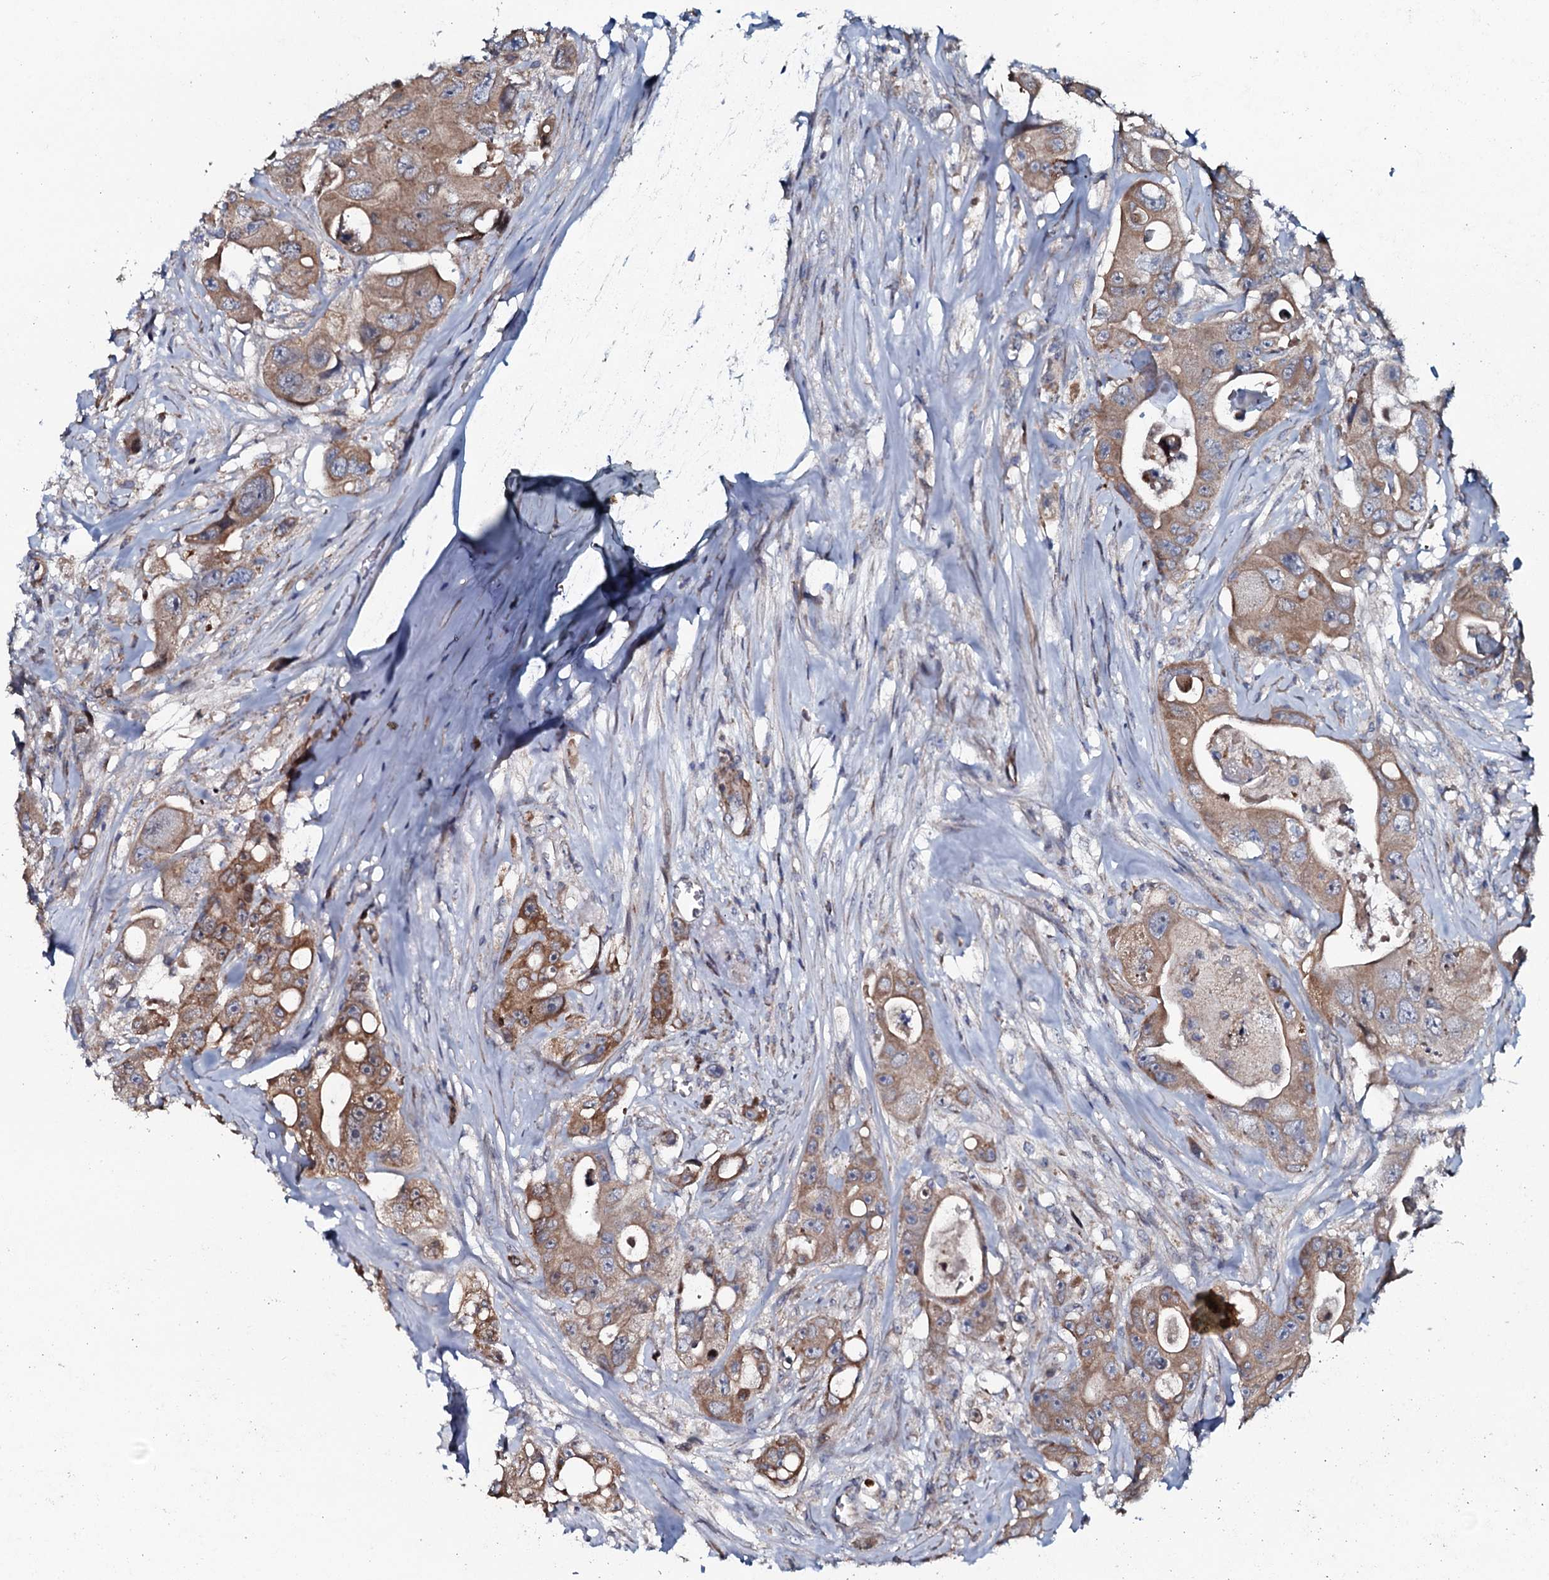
{"staining": {"intensity": "moderate", "quantity": ">75%", "location": "cytoplasmic/membranous"}, "tissue": "colorectal cancer", "cell_type": "Tumor cells", "image_type": "cancer", "snomed": [{"axis": "morphology", "description": "Adenocarcinoma, NOS"}, {"axis": "topography", "description": "Colon"}], "caption": "IHC micrograph of colorectal cancer (adenocarcinoma) stained for a protein (brown), which exhibits medium levels of moderate cytoplasmic/membranous positivity in approximately >75% of tumor cells.", "gene": "KCTD4", "patient": {"sex": "female", "age": 46}}